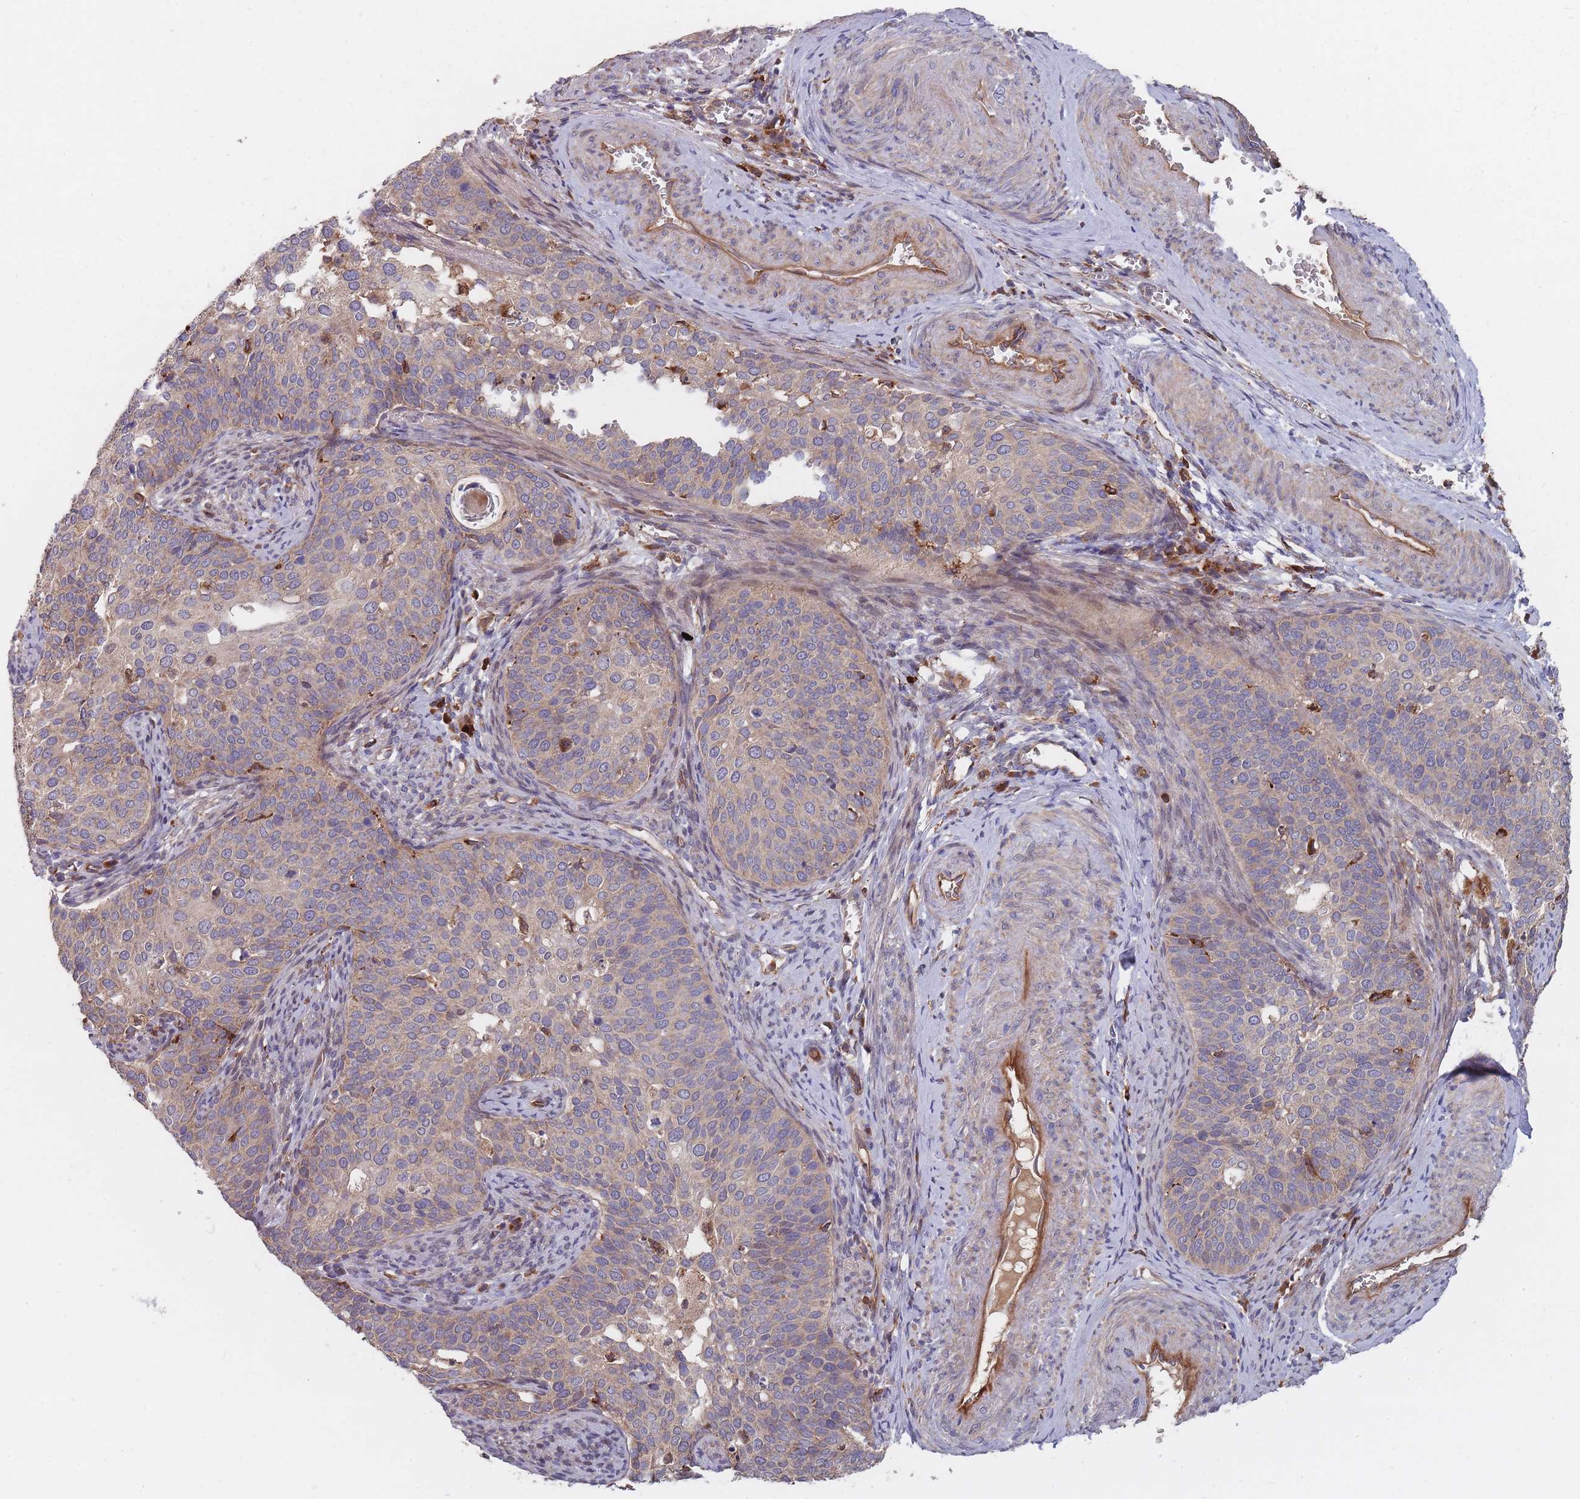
{"staining": {"intensity": "weak", "quantity": "25%-75%", "location": "cytoplasmic/membranous"}, "tissue": "cervical cancer", "cell_type": "Tumor cells", "image_type": "cancer", "snomed": [{"axis": "morphology", "description": "Squamous cell carcinoma, NOS"}, {"axis": "topography", "description": "Cervix"}], "caption": "A brown stain labels weak cytoplasmic/membranous staining of a protein in squamous cell carcinoma (cervical) tumor cells. (Brightfield microscopy of DAB IHC at high magnification).", "gene": "THSD7B", "patient": {"sex": "female", "age": 44}}